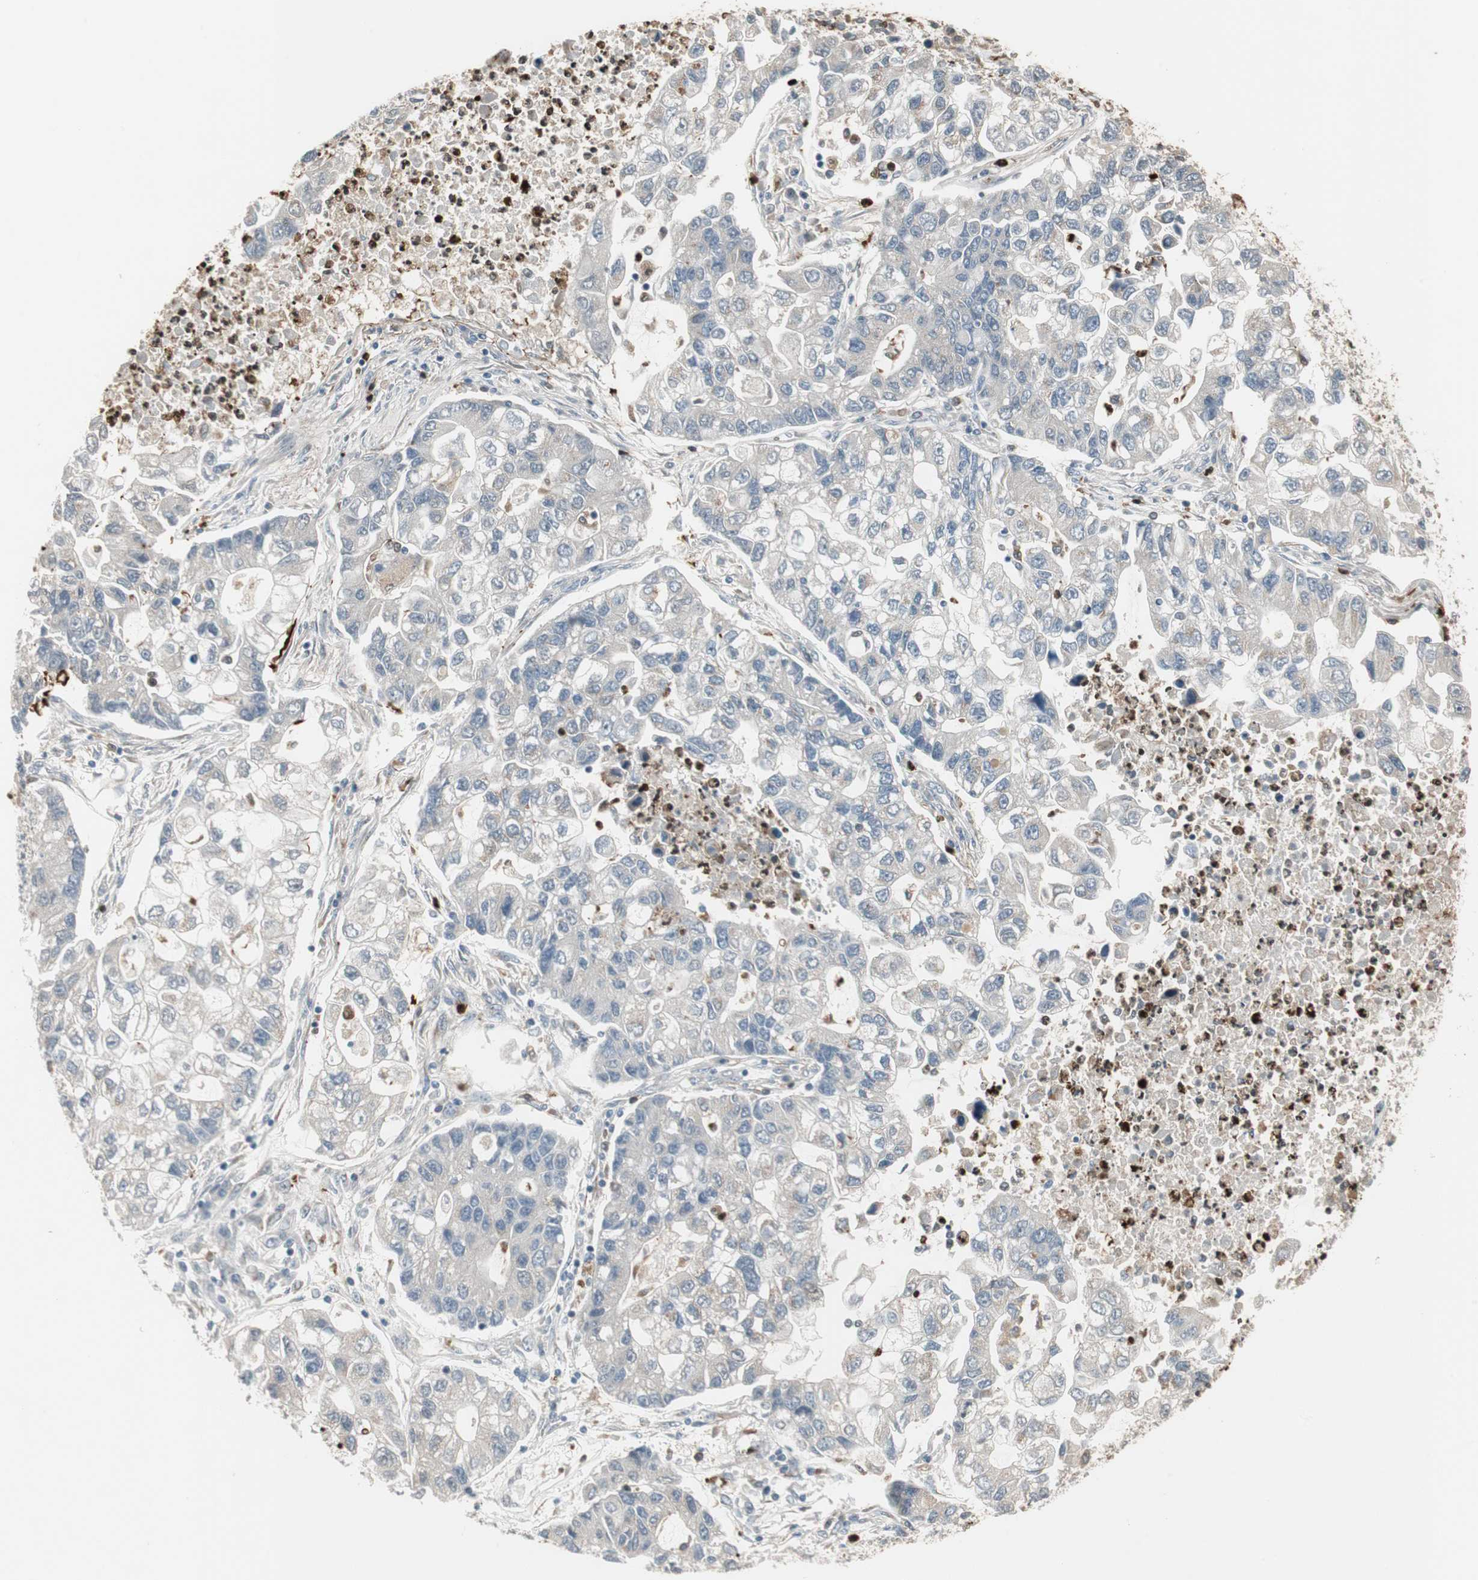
{"staining": {"intensity": "negative", "quantity": "none", "location": "none"}, "tissue": "lung cancer", "cell_type": "Tumor cells", "image_type": "cancer", "snomed": [{"axis": "morphology", "description": "Adenocarcinoma, NOS"}, {"axis": "topography", "description": "Lung"}], "caption": "DAB immunohistochemical staining of lung adenocarcinoma displays no significant expression in tumor cells.", "gene": "SNX4", "patient": {"sex": "female", "age": 51}}